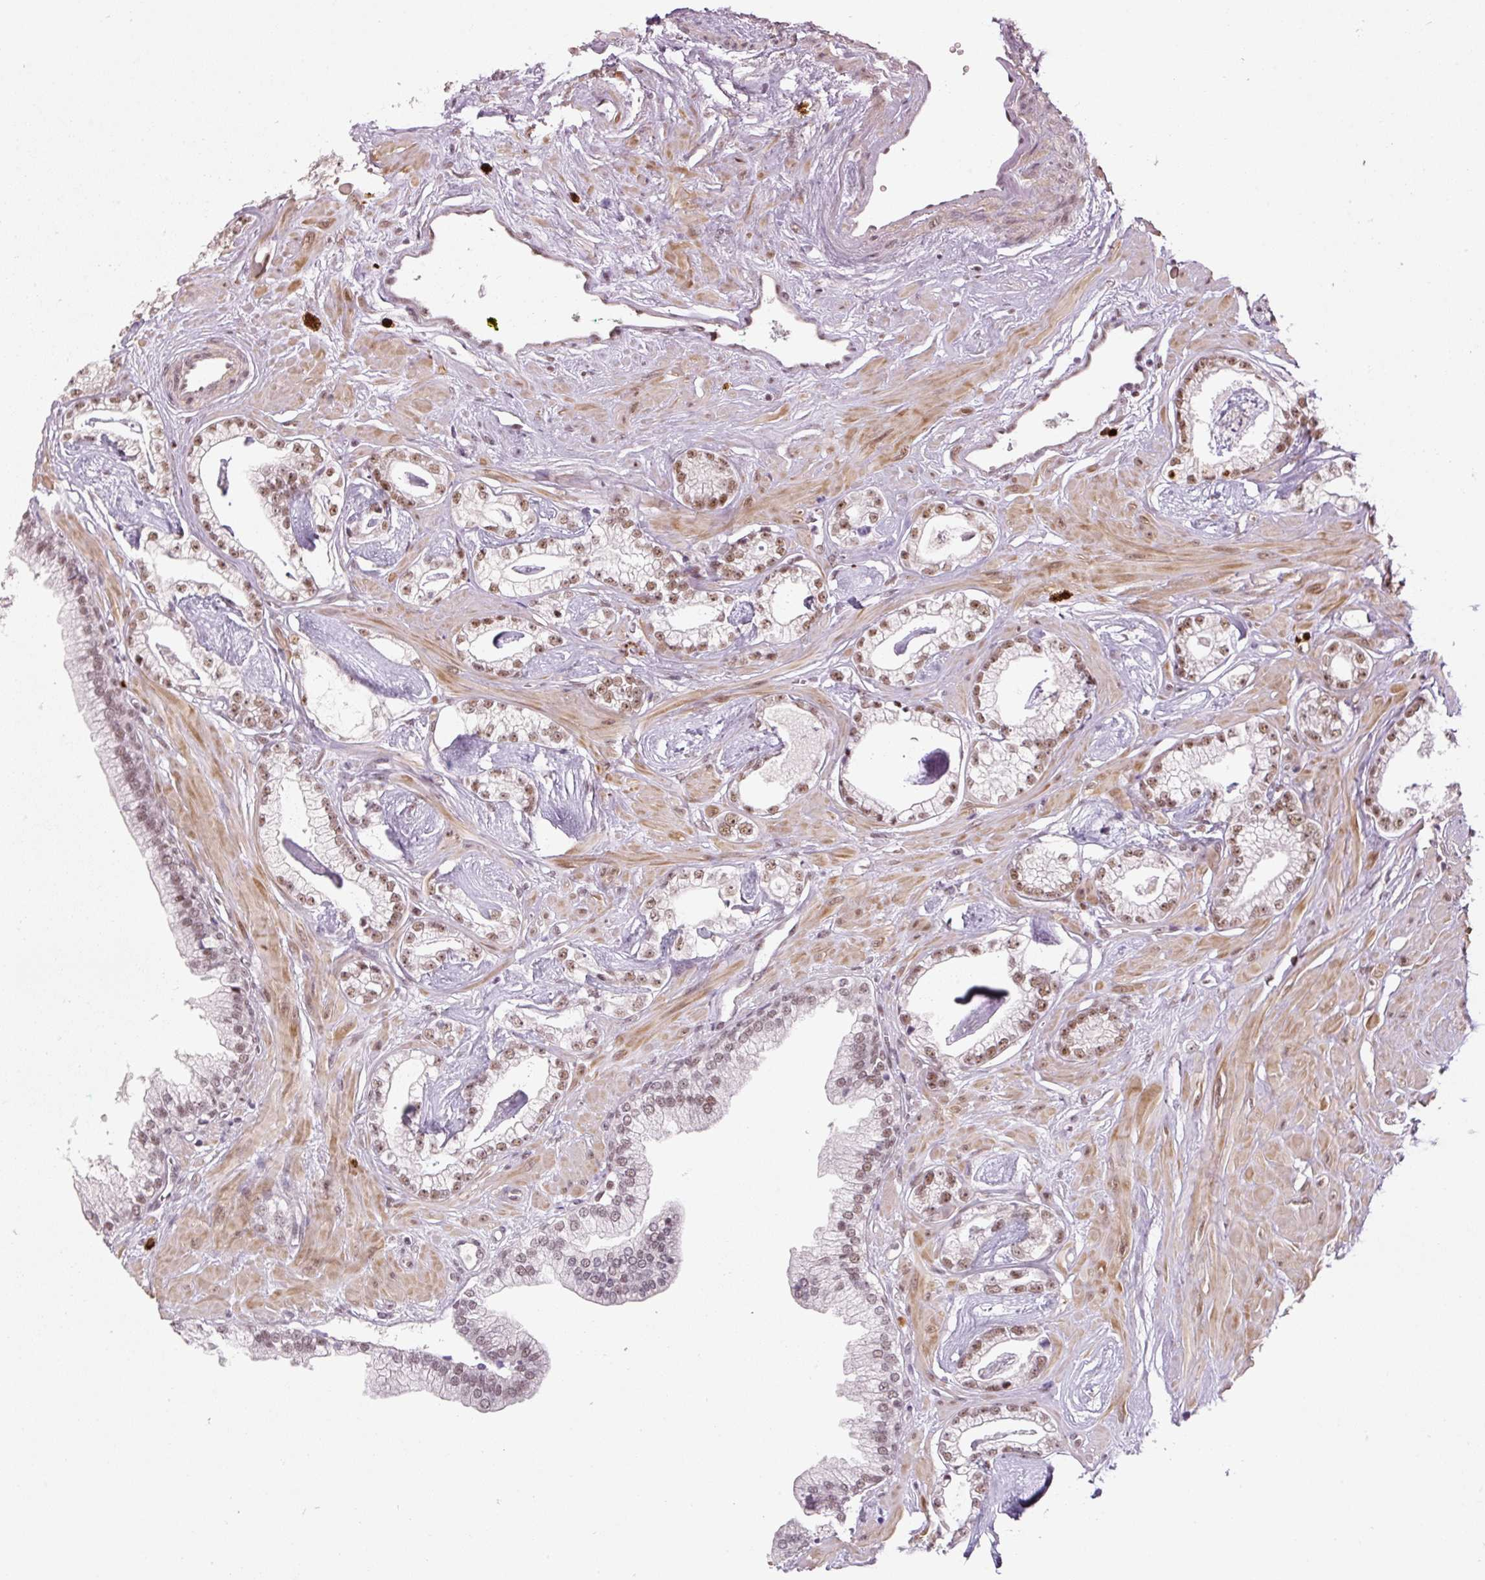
{"staining": {"intensity": "moderate", "quantity": ">75%", "location": "nuclear"}, "tissue": "prostate cancer", "cell_type": "Tumor cells", "image_type": "cancer", "snomed": [{"axis": "morphology", "description": "Adenocarcinoma, Low grade"}, {"axis": "topography", "description": "Prostate"}], "caption": "Human prostate cancer (adenocarcinoma (low-grade)) stained for a protein (brown) exhibits moderate nuclear positive positivity in about >75% of tumor cells.", "gene": "U2AF2", "patient": {"sex": "male", "age": 60}}